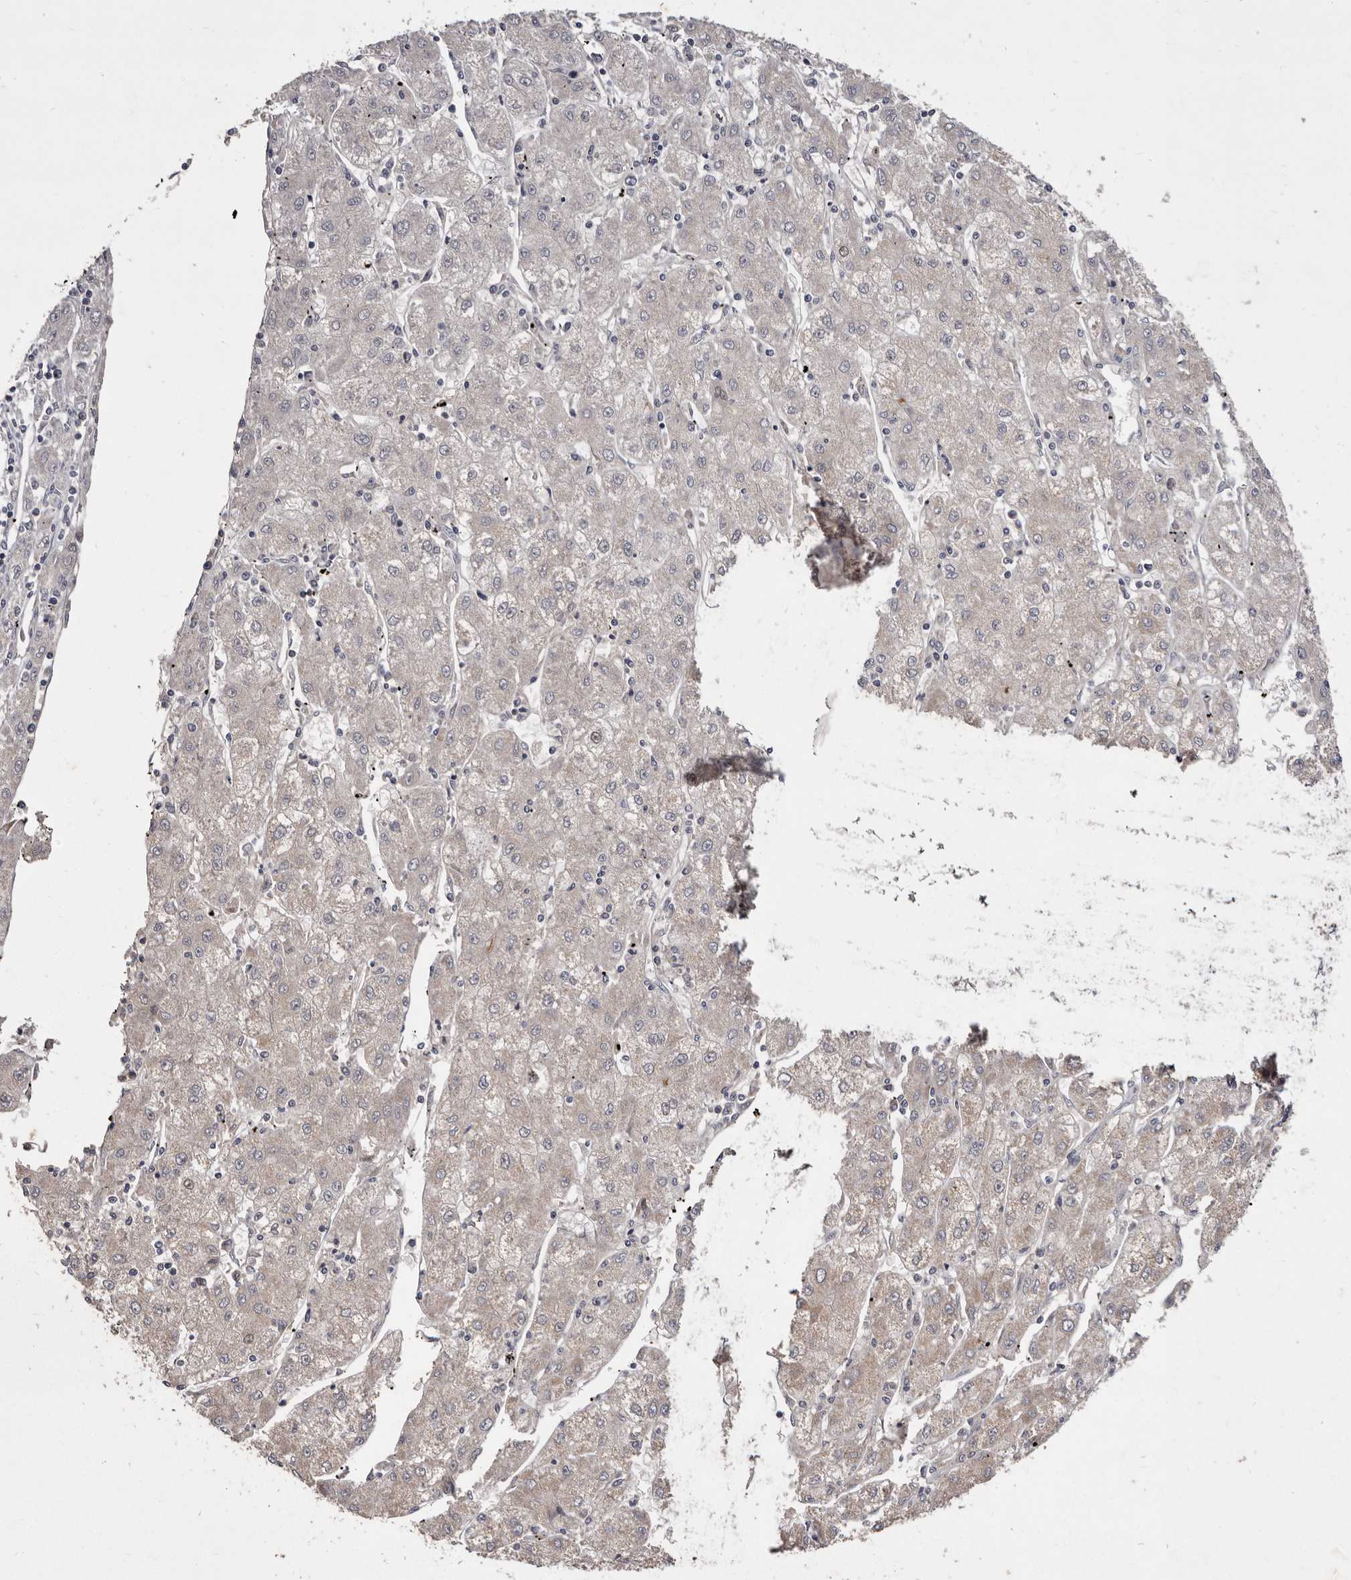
{"staining": {"intensity": "negative", "quantity": "none", "location": "none"}, "tissue": "liver cancer", "cell_type": "Tumor cells", "image_type": "cancer", "snomed": [{"axis": "morphology", "description": "Carcinoma, Hepatocellular, NOS"}, {"axis": "topography", "description": "Liver"}], "caption": "Hepatocellular carcinoma (liver) stained for a protein using immunohistochemistry (IHC) shows no staining tumor cells.", "gene": "FLAD1", "patient": {"sex": "male", "age": 72}}